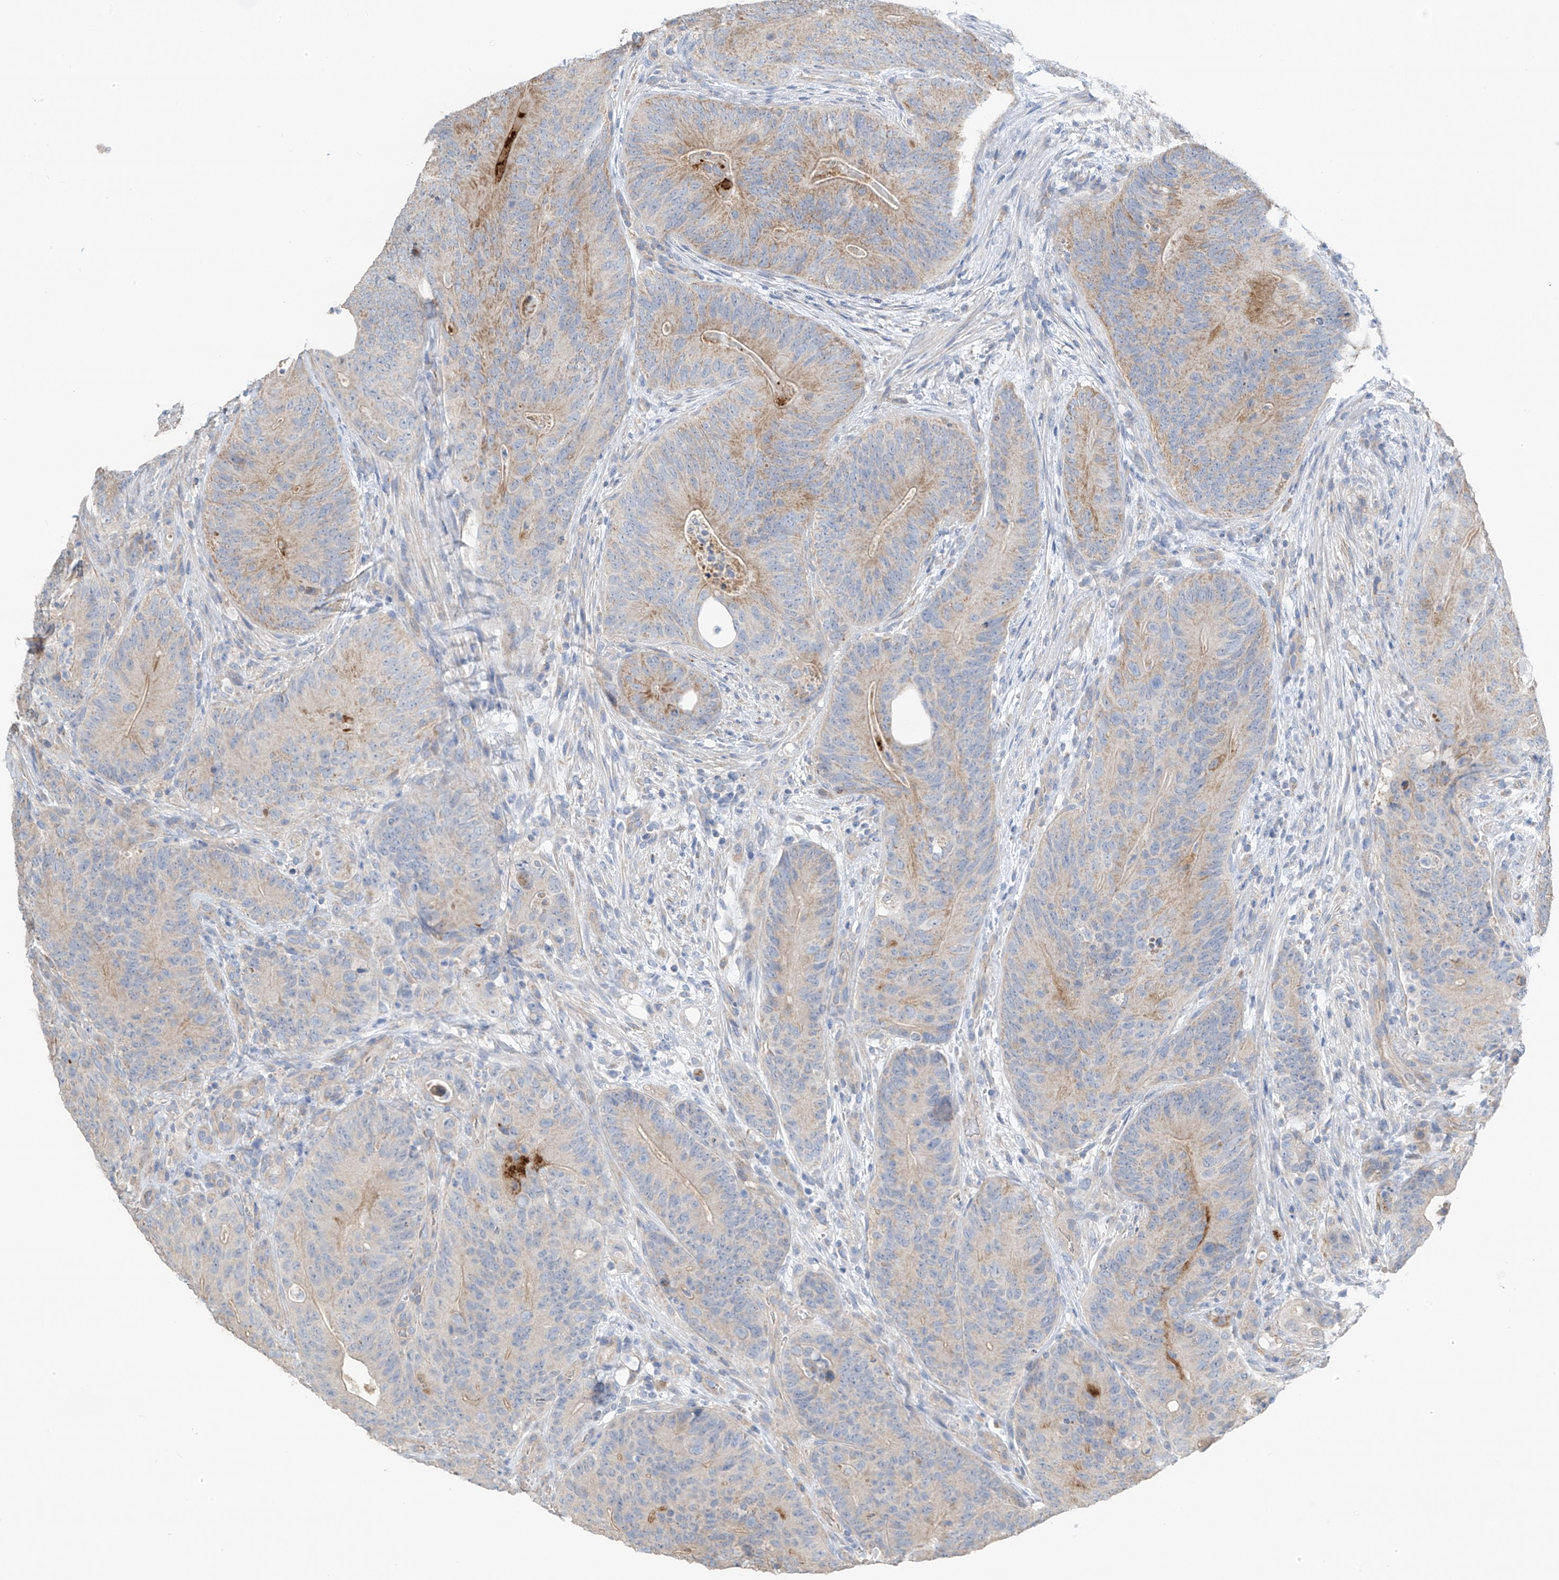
{"staining": {"intensity": "weak", "quantity": "25%-75%", "location": "cytoplasmic/membranous"}, "tissue": "colorectal cancer", "cell_type": "Tumor cells", "image_type": "cancer", "snomed": [{"axis": "morphology", "description": "Normal tissue, NOS"}, {"axis": "topography", "description": "Colon"}], "caption": "DAB (3,3'-diaminobenzidine) immunohistochemical staining of colorectal cancer reveals weak cytoplasmic/membranous protein positivity in about 25%-75% of tumor cells. The staining is performed using DAB (3,3'-diaminobenzidine) brown chromogen to label protein expression. The nuclei are counter-stained blue using hematoxylin.", "gene": "SYN3", "patient": {"sex": "female", "age": 82}}